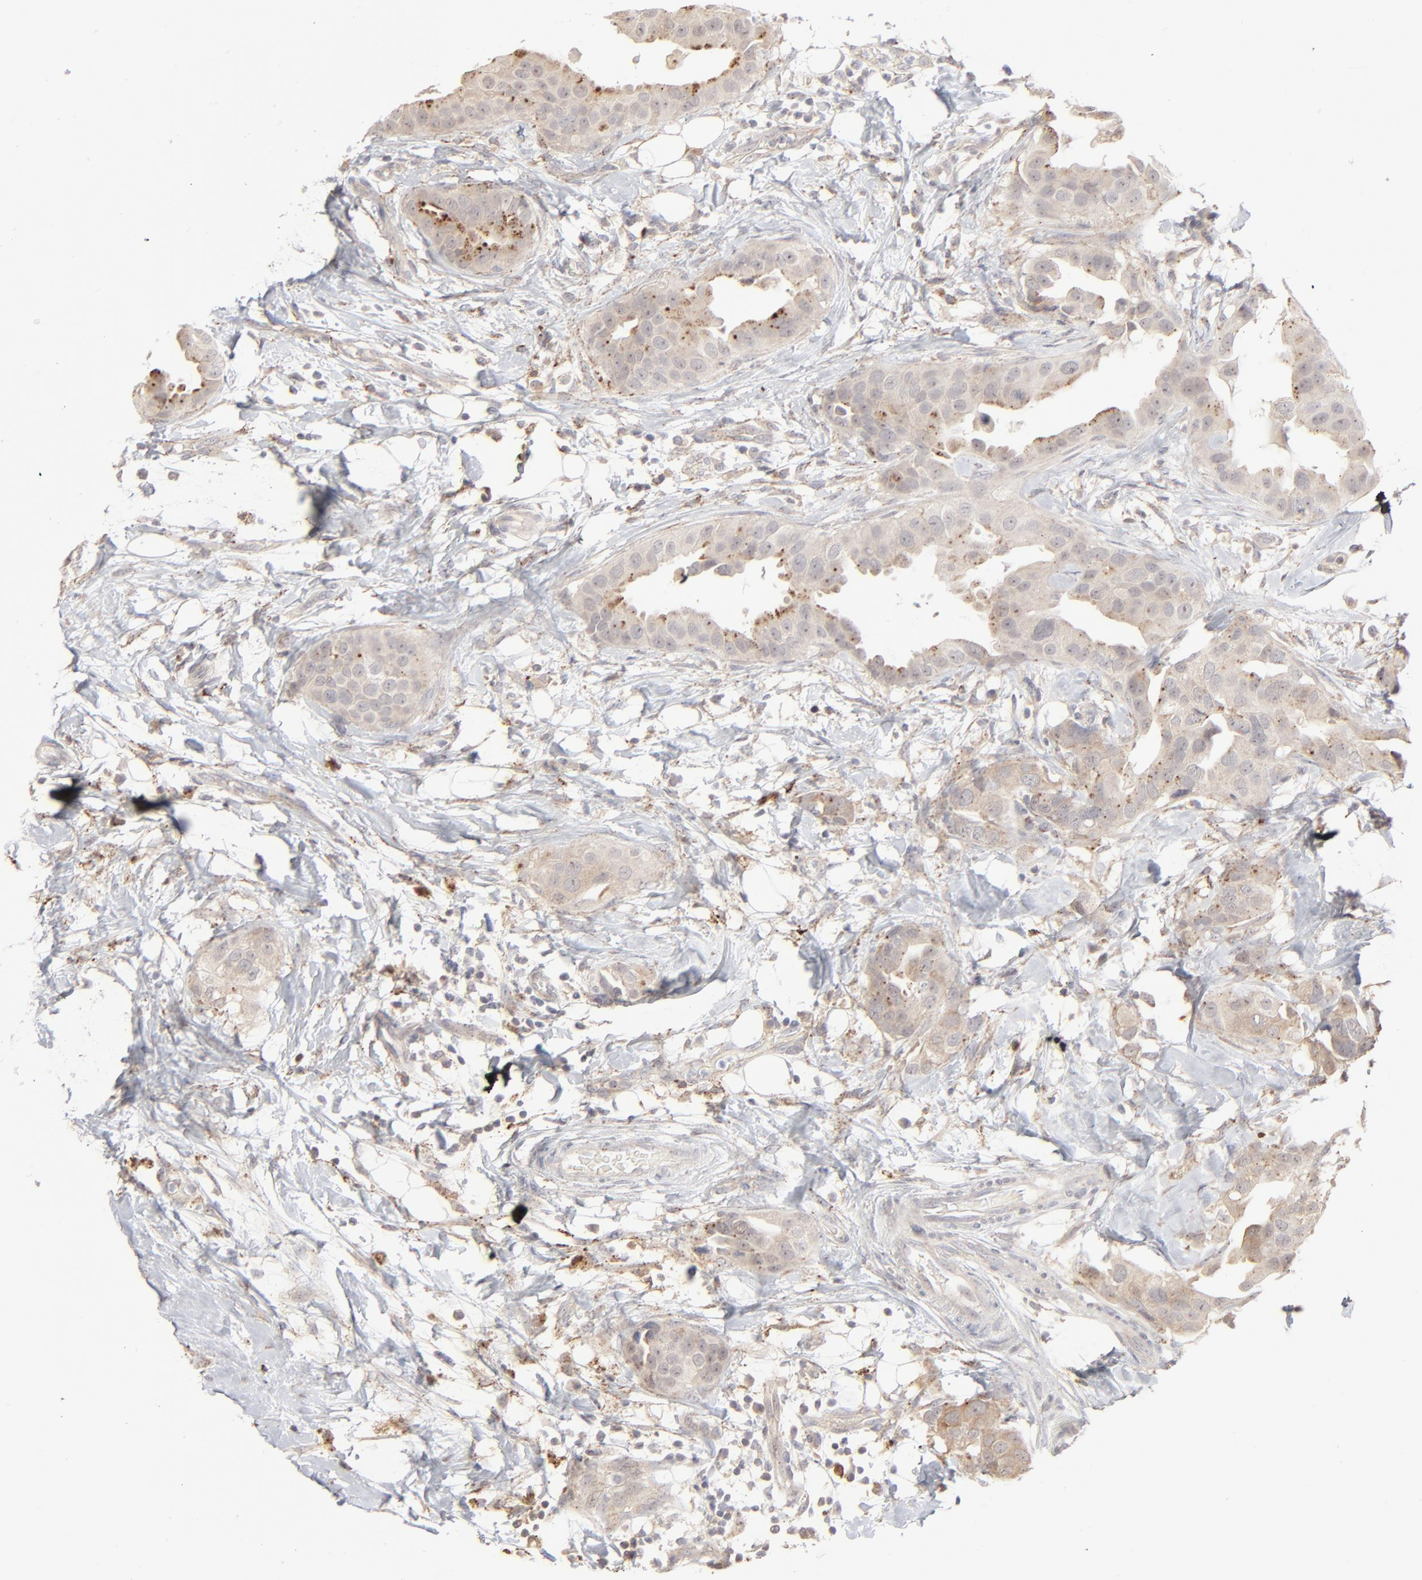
{"staining": {"intensity": "moderate", "quantity": "<25%", "location": "cytoplasmic/membranous"}, "tissue": "breast cancer", "cell_type": "Tumor cells", "image_type": "cancer", "snomed": [{"axis": "morphology", "description": "Duct carcinoma"}, {"axis": "topography", "description": "Breast"}], "caption": "IHC photomicrograph of intraductal carcinoma (breast) stained for a protein (brown), which shows low levels of moderate cytoplasmic/membranous staining in about <25% of tumor cells.", "gene": "POMT2", "patient": {"sex": "female", "age": 40}}